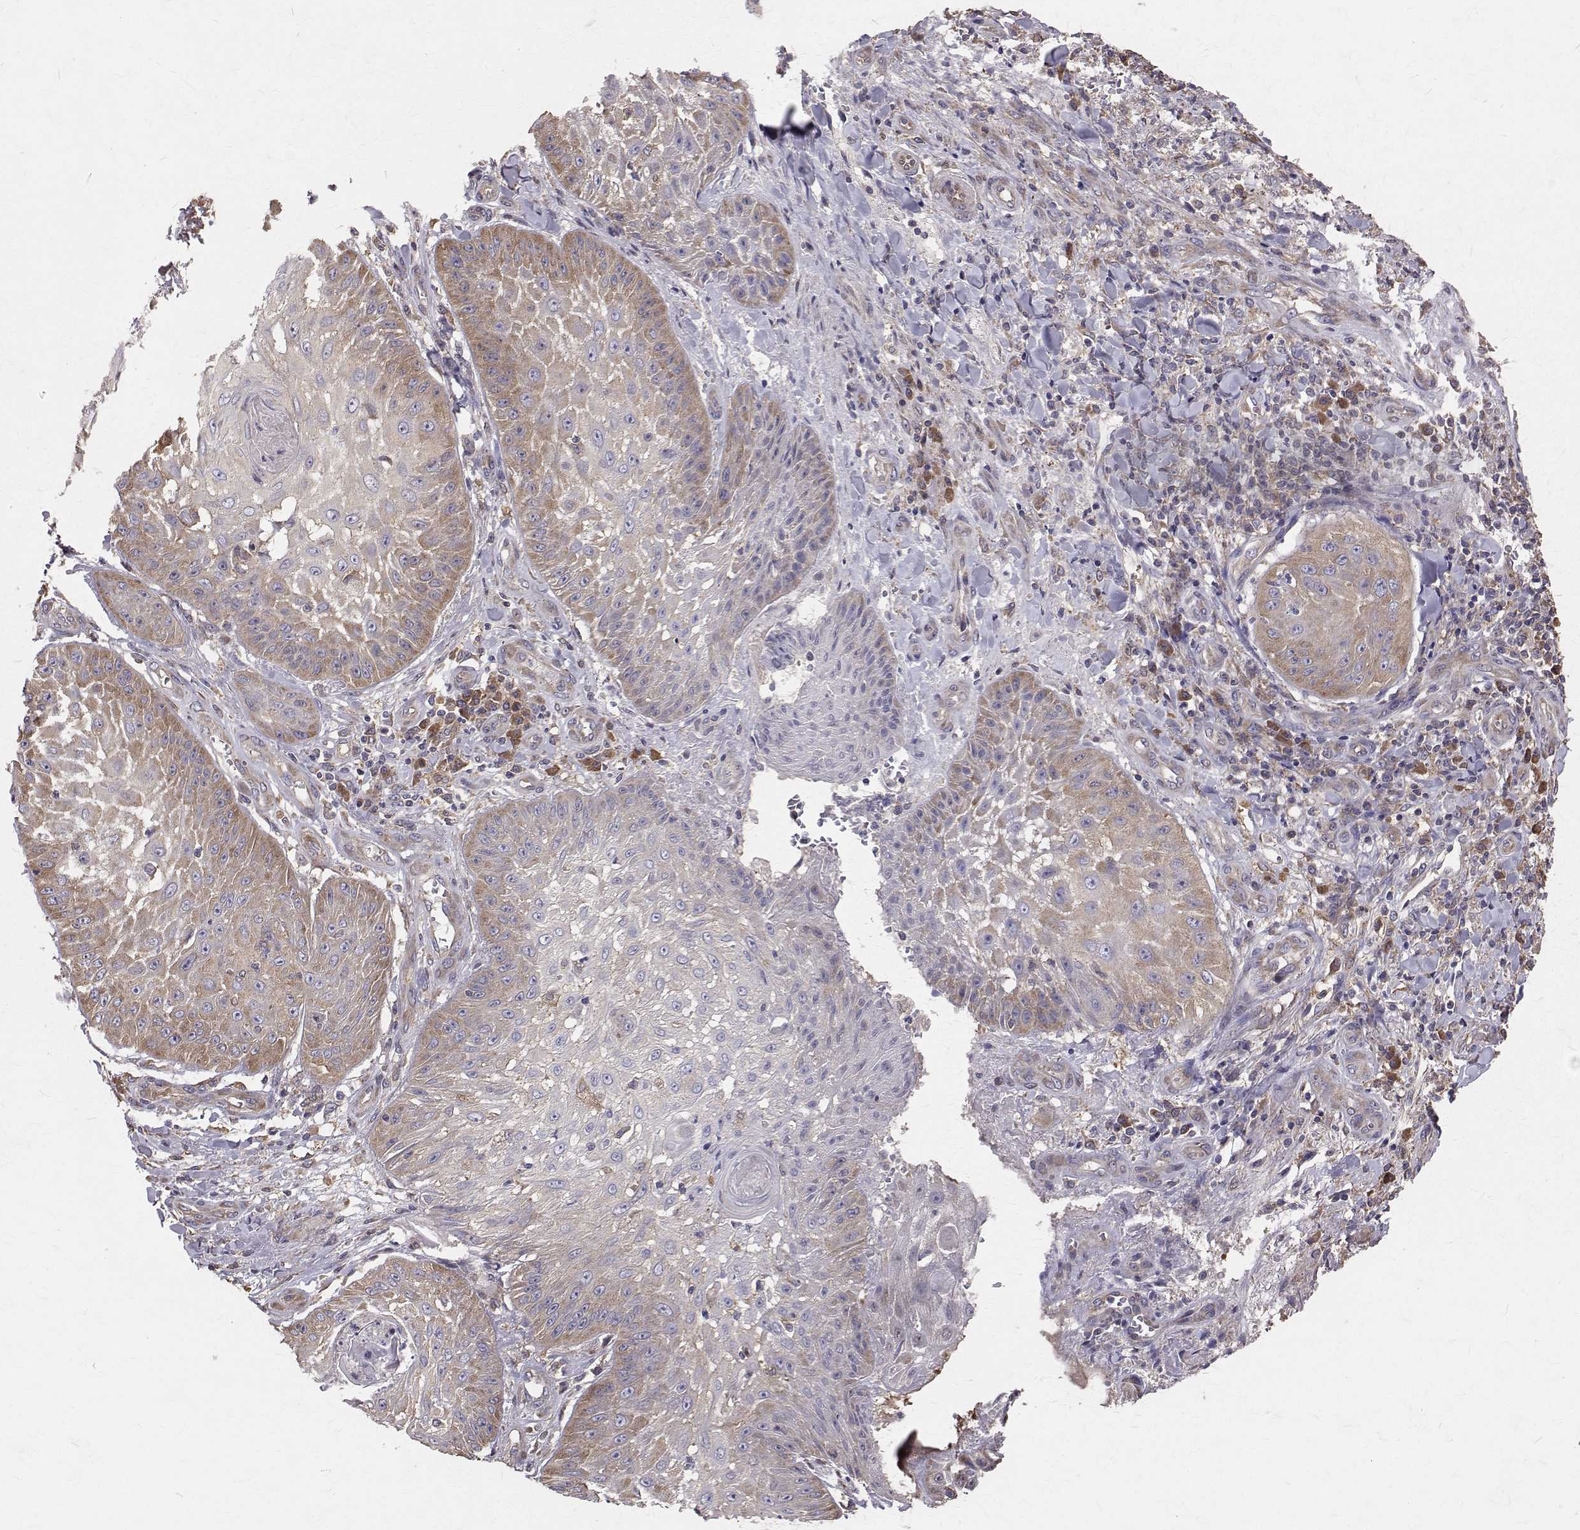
{"staining": {"intensity": "moderate", "quantity": "<25%", "location": "cytoplasmic/membranous"}, "tissue": "skin cancer", "cell_type": "Tumor cells", "image_type": "cancer", "snomed": [{"axis": "morphology", "description": "Squamous cell carcinoma, NOS"}, {"axis": "topography", "description": "Skin"}], "caption": "IHC of human skin cancer demonstrates low levels of moderate cytoplasmic/membranous positivity in approximately <25% of tumor cells.", "gene": "FARSB", "patient": {"sex": "male", "age": 70}}